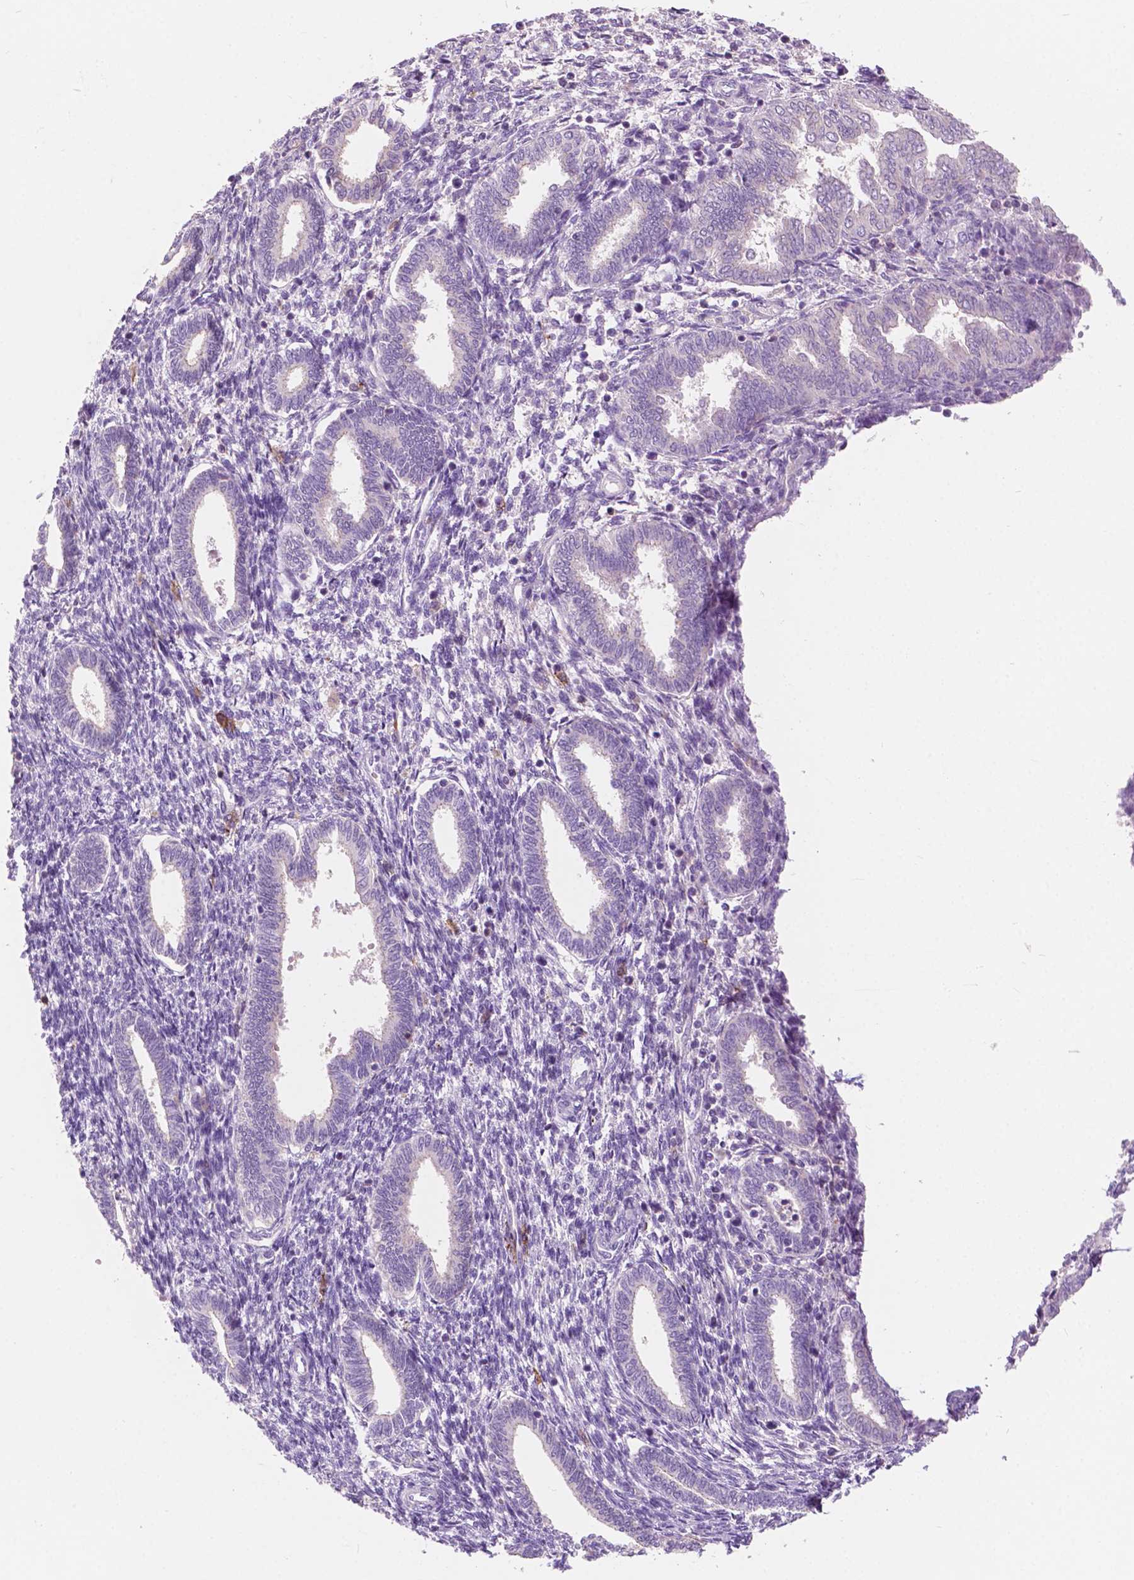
{"staining": {"intensity": "negative", "quantity": "none", "location": "none"}, "tissue": "endometrium", "cell_type": "Cells in endometrial stroma", "image_type": "normal", "snomed": [{"axis": "morphology", "description": "Normal tissue, NOS"}, {"axis": "topography", "description": "Endometrium"}], "caption": "High magnification brightfield microscopy of normal endometrium stained with DAB (3,3'-diaminobenzidine) (brown) and counterstained with hematoxylin (blue): cells in endometrial stroma show no significant positivity. The staining was performed using DAB to visualize the protein expression in brown, while the nuclei were stained in blue with hematoxylin (Magnification: 20x).", "gene": "SEMA4A", "patient": {"sex": "female", "age": 42}}